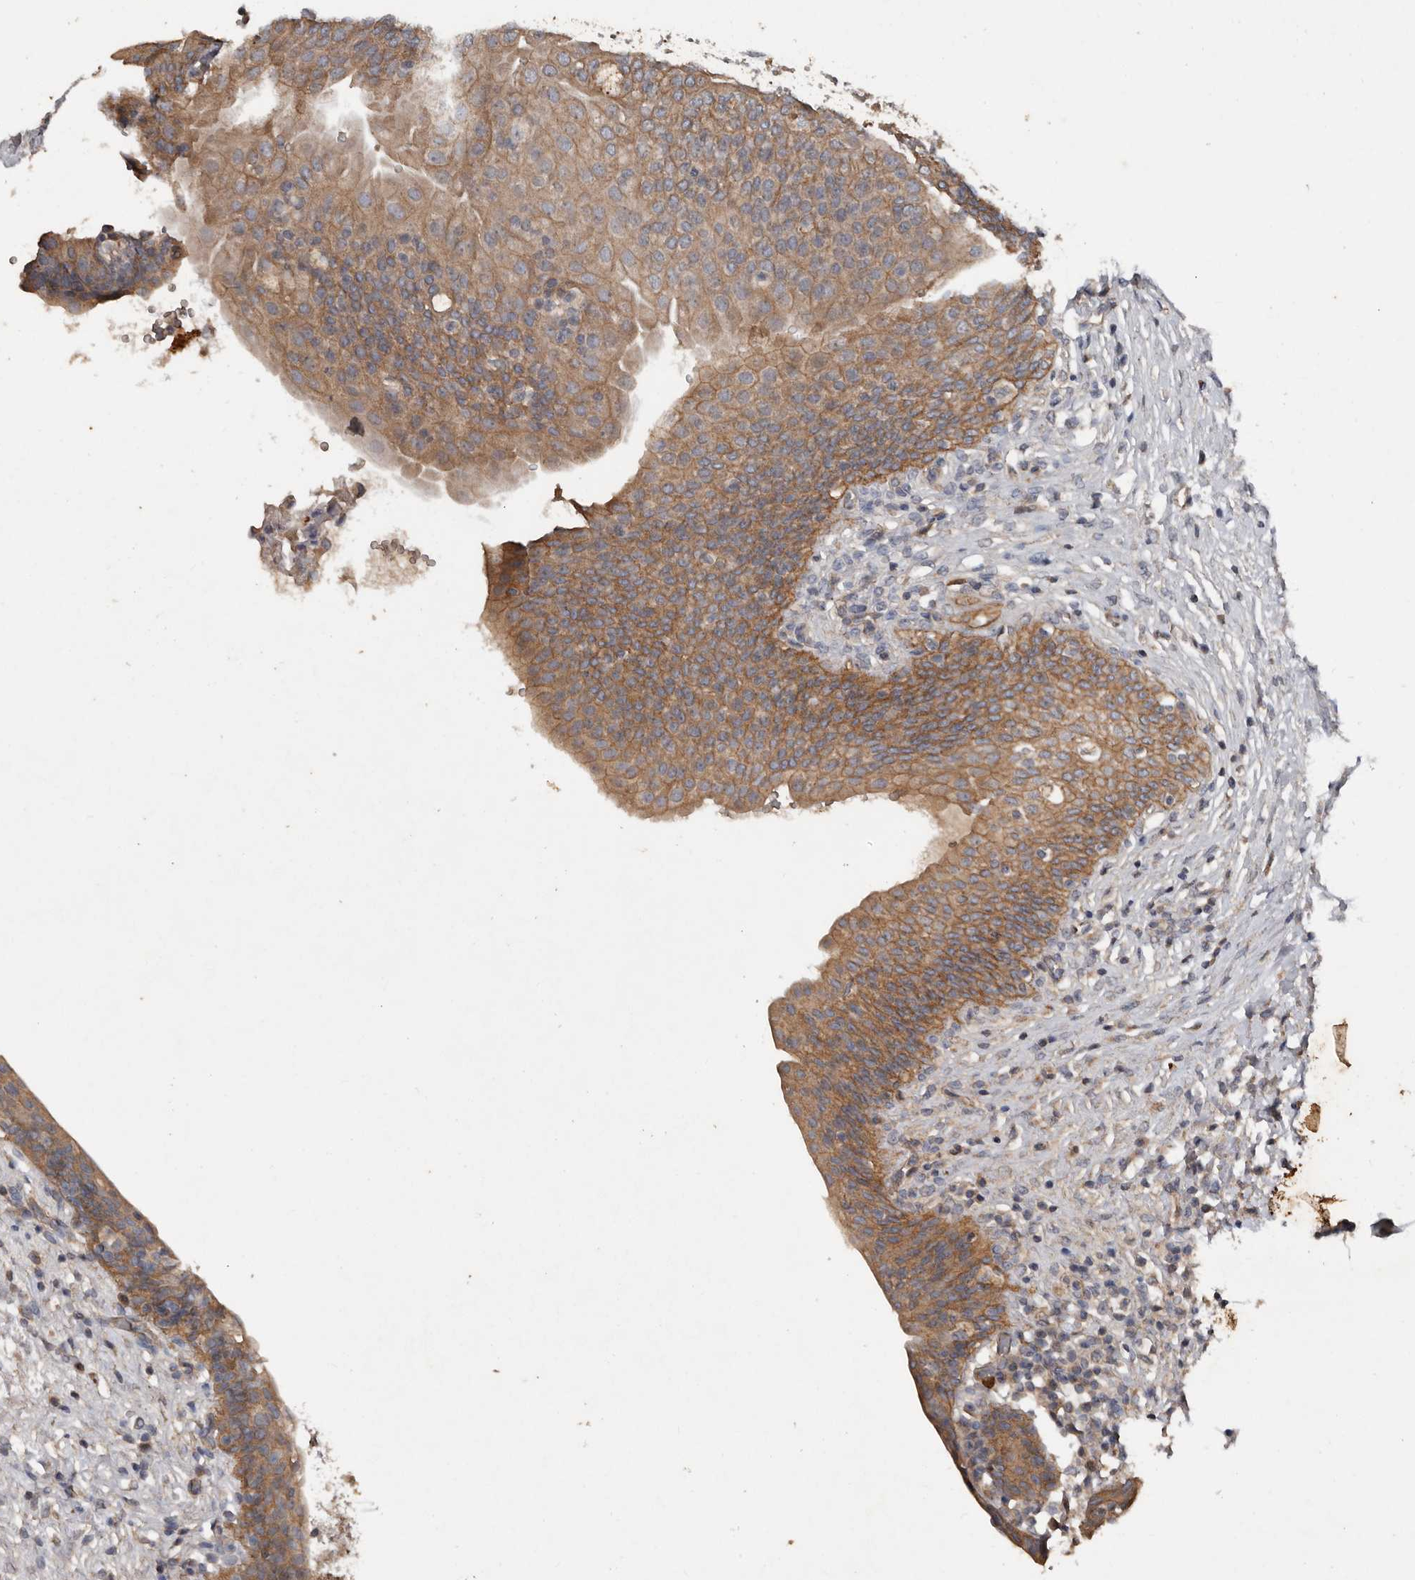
{"staining": {"intensity": "moderate", "quantity": ">75%", "location": "cytoplasmic/membranous"}, "tissue": "urinary bladder", "cell_type": "Urothelial cells", "image_type": "normal", "snomed": [{"axis": "morphology", "description": "Normal tissue, NOS"}, {"axis": "topography", "description": "Urinary bladder"}], "caption": "About >75% of urothelial cells in normal human urinary bladder demonstrate moderate cytoplasmic/membranous protein positivity as visualized by brown immunohistochemical staining.", "gene": "HYAL4", "patient": {"sex": "male", "age": 83}}